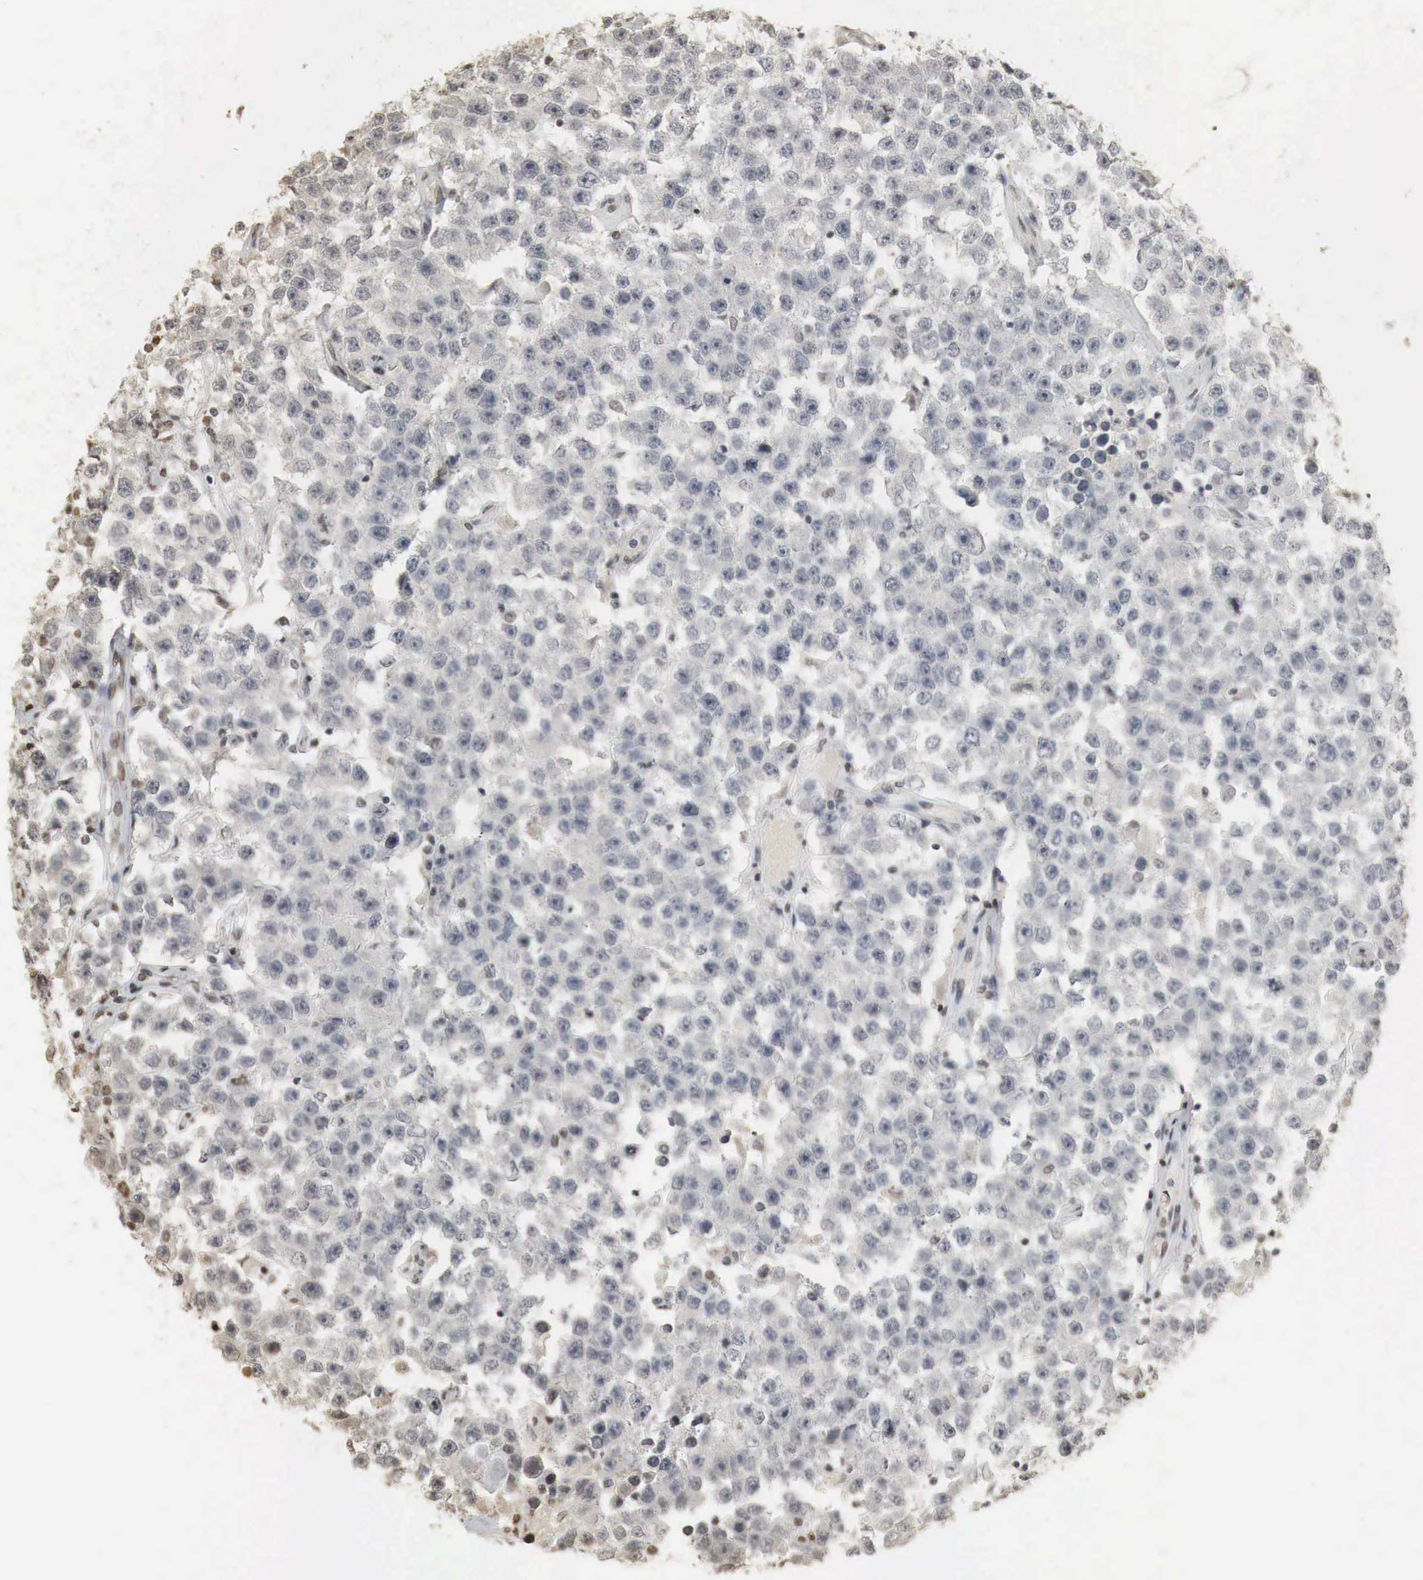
{"staining": {"intensity": "negative", "quantity": "none", "location": "none"}, "tissue": "testis cancer", "cell_type": "Tumor cells", "image_type": "cancer", "snomed": [{"axis": "morphology", "description": "Seminoma, NOS"}, {"axis": "topography", "description": "Testis"}], "caption": "IHC photomicrograph of testis cancer (seminoma) stained for a protein (brown), which demonstrates no expression in tumor cells. (Brightfield microscopy of DAB (3,3'-diaminobenzidine) IHC at high magnification).", "gene": "ERBB4", "patient": {"sex": "male", "age": 52}}